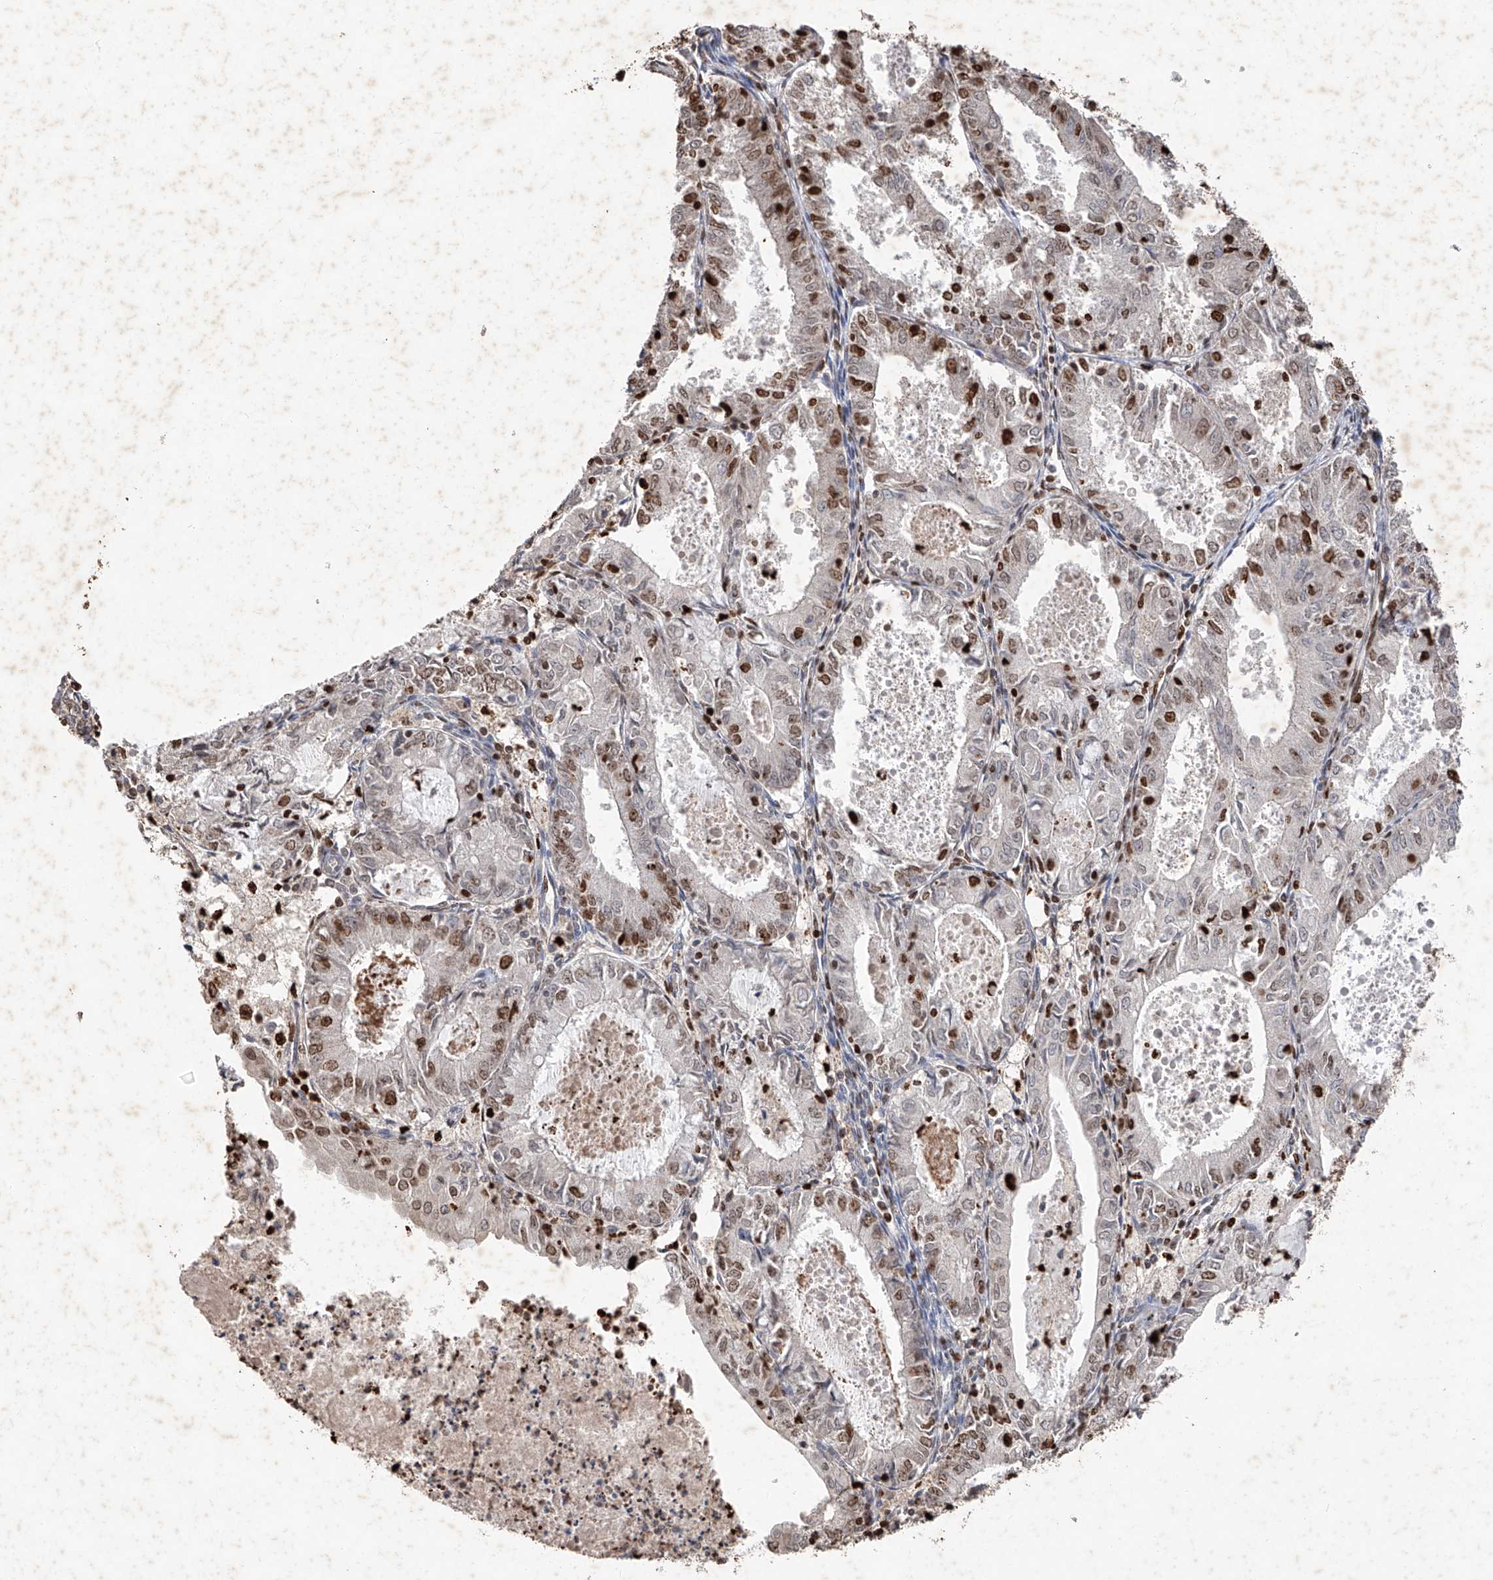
{"staining": {"intensity": "moderate", "quantity": "25%-75%", "location": "nuclear"}, "tissue": "endometrial cancer", "cell_type": "Tumor cells", "image_type": "cancer", "snomed": [{"axis": "morphology", "description": "Adenocarcinoma, NOS"}, {"axis": "topography", "description": "Endometrium"}], "caption": "Human endometrial cancer (adenocarcinoma) stained with a protein marker displays moderate staining in tumor cells.", "gene": "EDN1", "patient": {"sex": "female", "age": 57}}